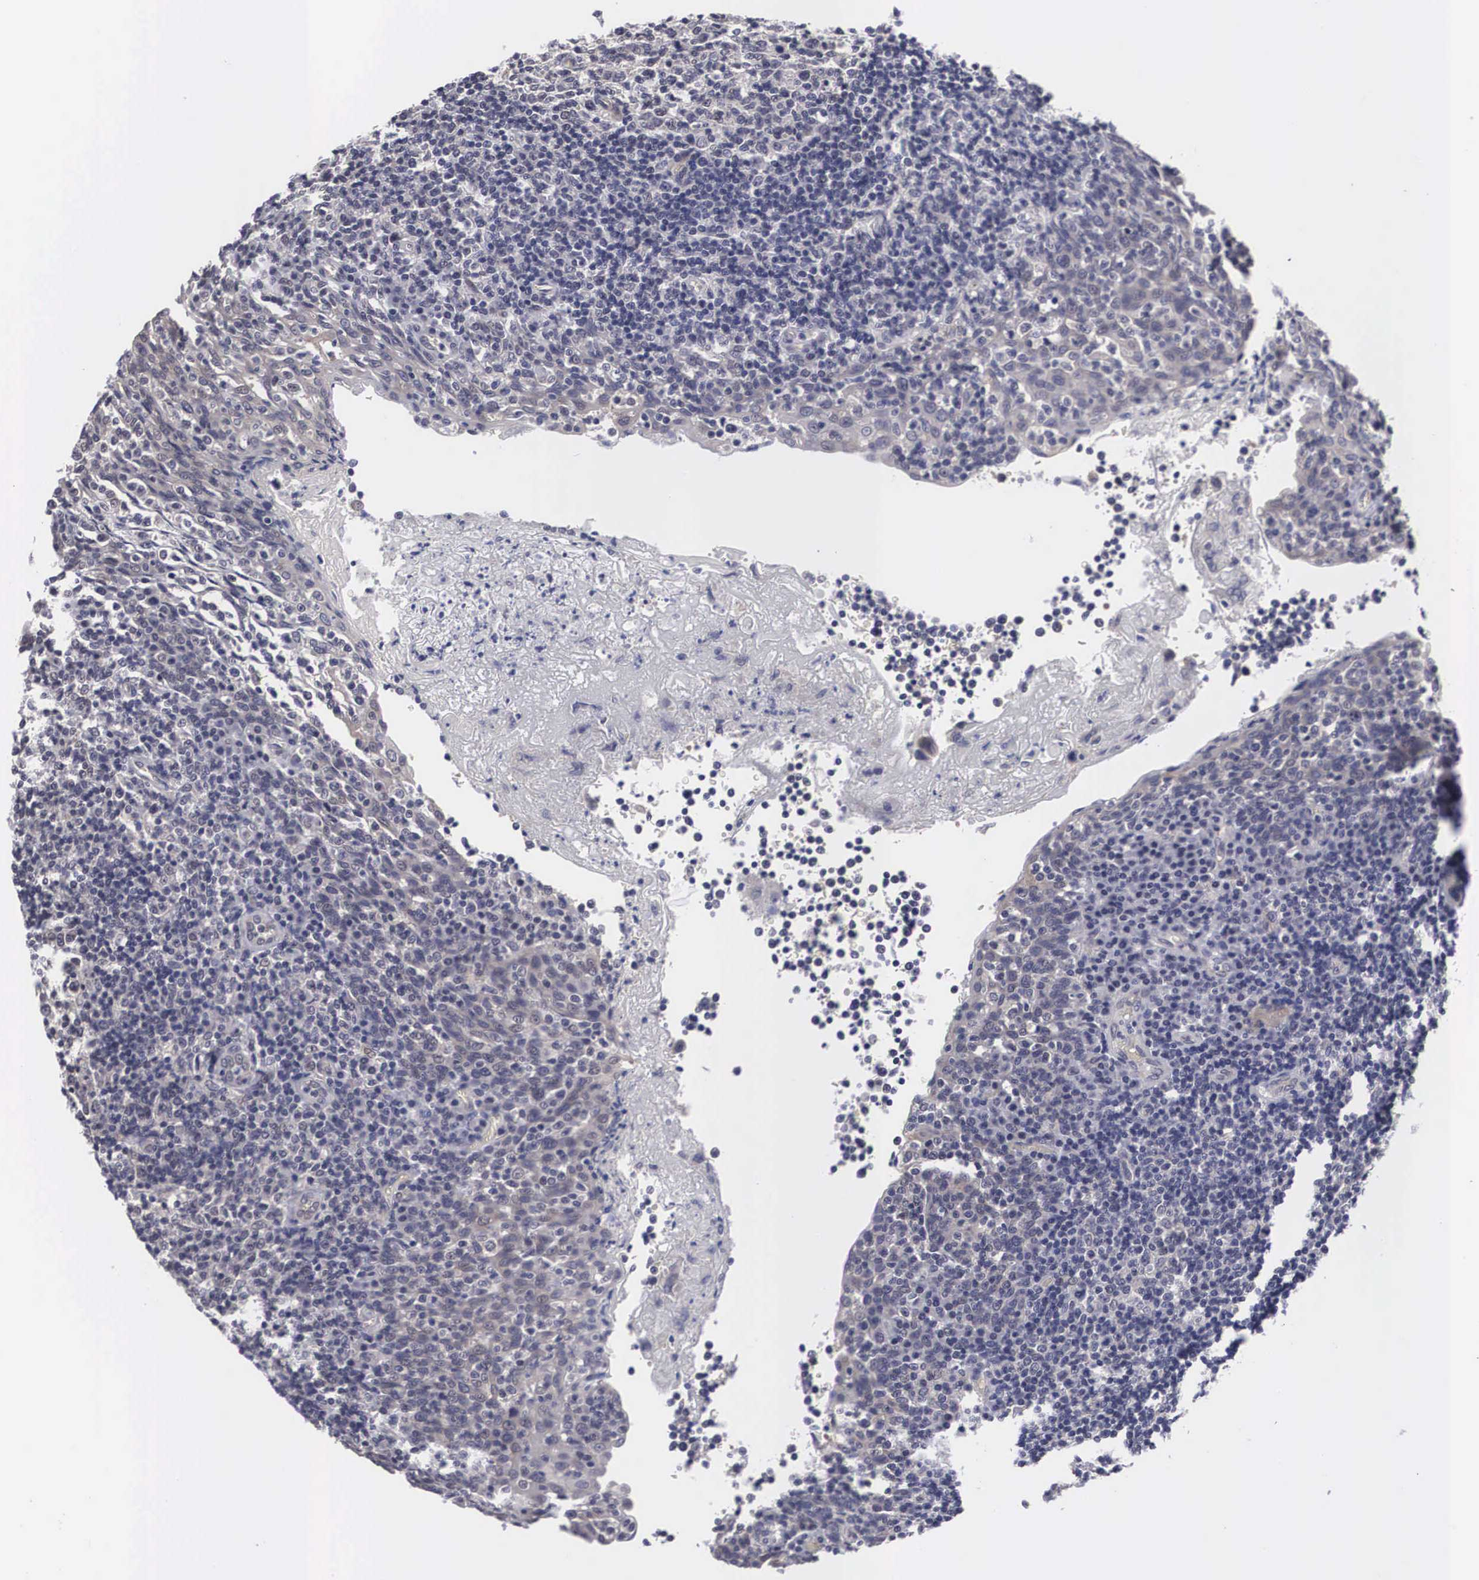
{"staining": {"intensity": "negative", "quantity": "none", "location": "none"}, "tissue": "tonsil", "cell_type": "Germinal center cells", "image_type": "normal", "snomed": [{"axis": "morphology", "description": "Normal tissue, NOS"}, {"axis": "topography", "description": "Tonsil"}], "caption": "Immunohistochemical staining of unremarkable human tonsil shows no significant positivity in germinal center cells. The staining was performed using DAB to visualize the protein expression in brown, while the nuclei were stained in blue with hematoxylin (Magnification: 20x).", "gene": "OTX2", "patient": {"sex": "female", "age": 3}}